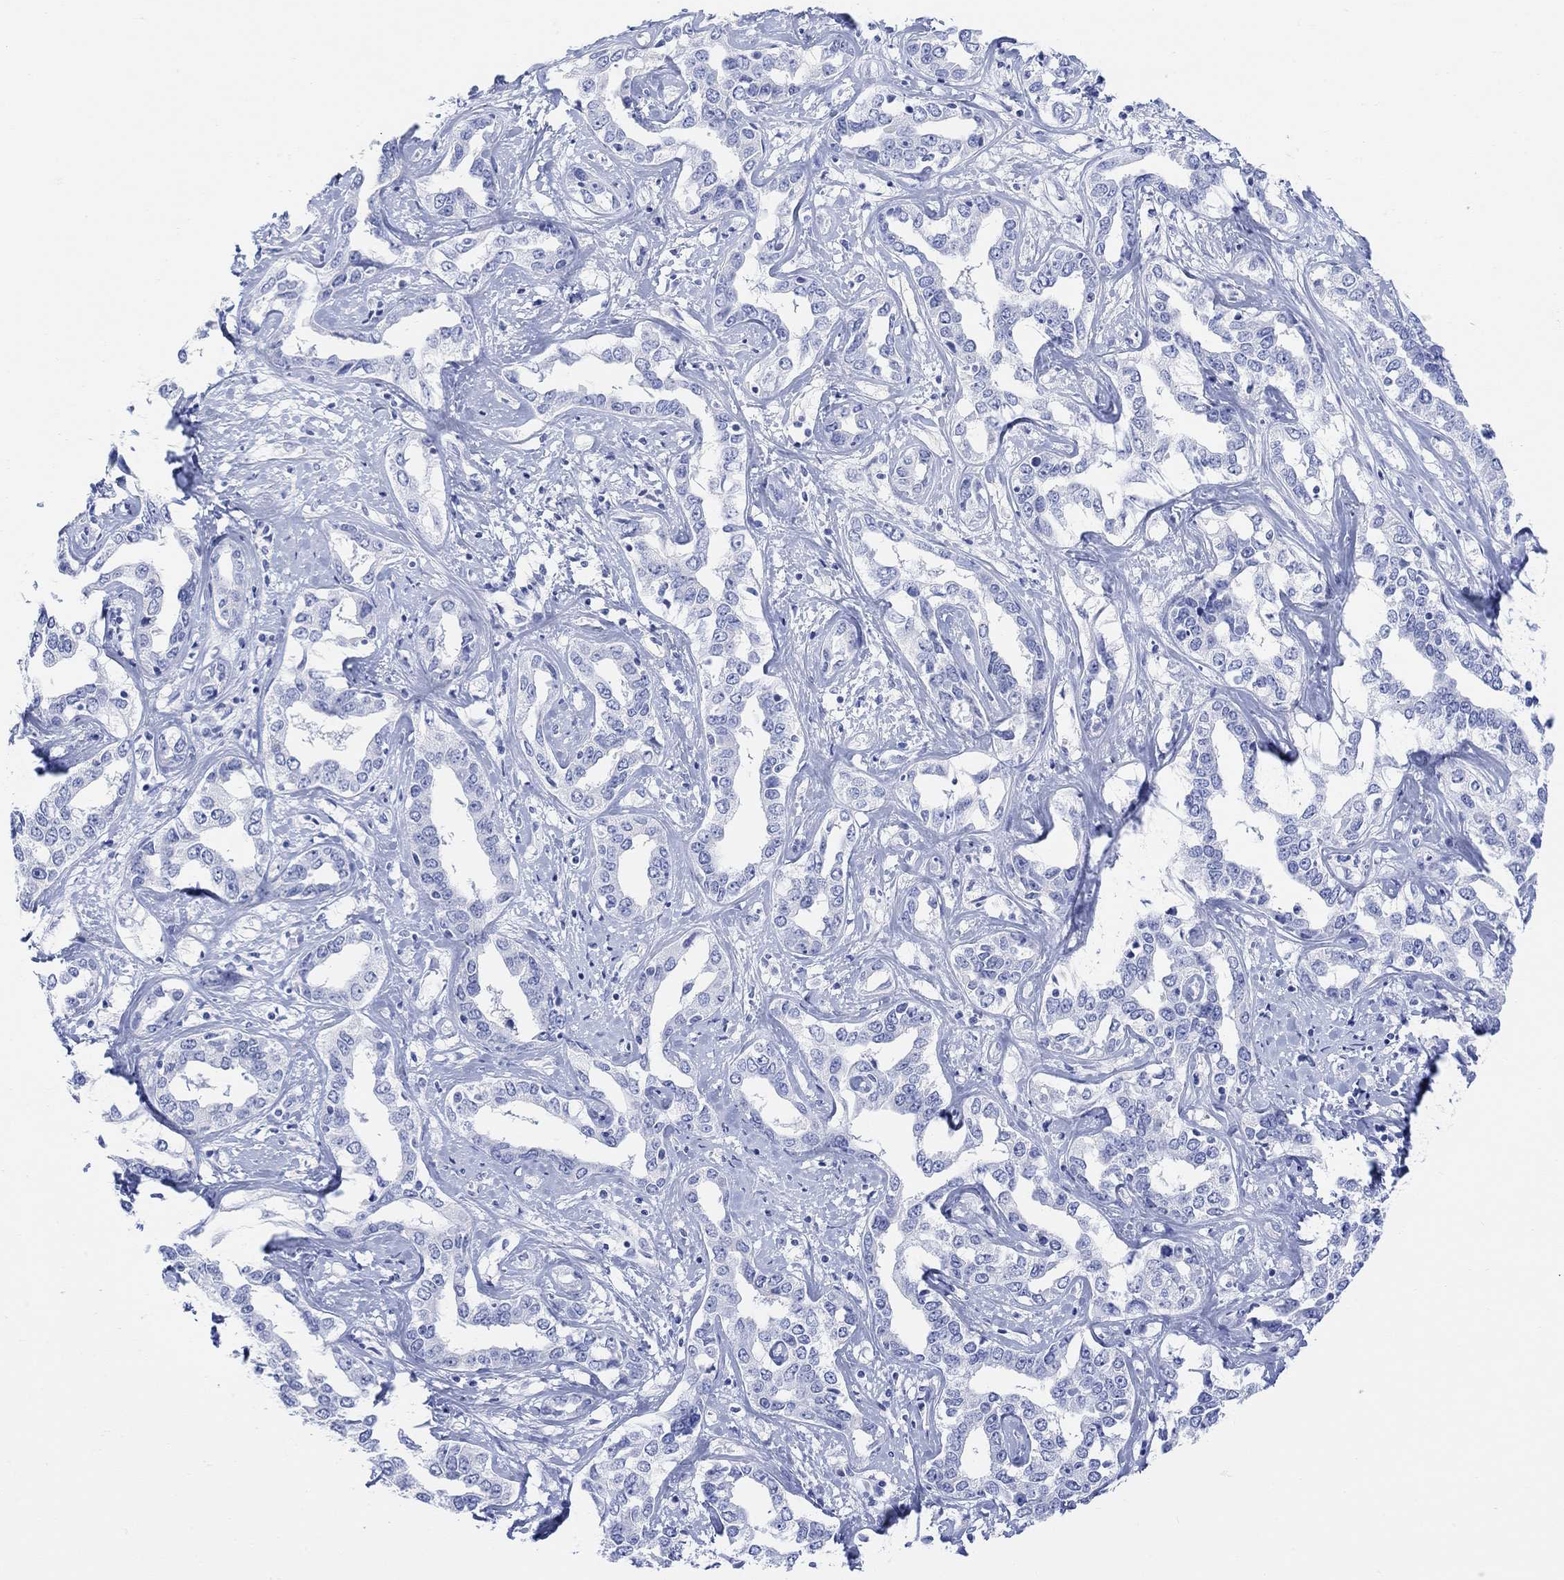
{"staining": {"intensity": "negative", "quantity": "none", "location": "none"}, "tissue": "liver cancer", "cell_type": "Tumor cells", "image_type": "cancer", "snomed": [{"axis": "morphology", "description": "Cholangiocarcinoma"}, {"axis": "topography", "description": "Liver"}], "caption": "This photomicrograph is of liver cancer (cholangiocarcinoma) stained with IHC to label a protein in brown with the nuclei are counter-stained blue. There is no staining in tumor cells.", "gene": "GNG13", "patient": {"sex": "male", "age": 59}}